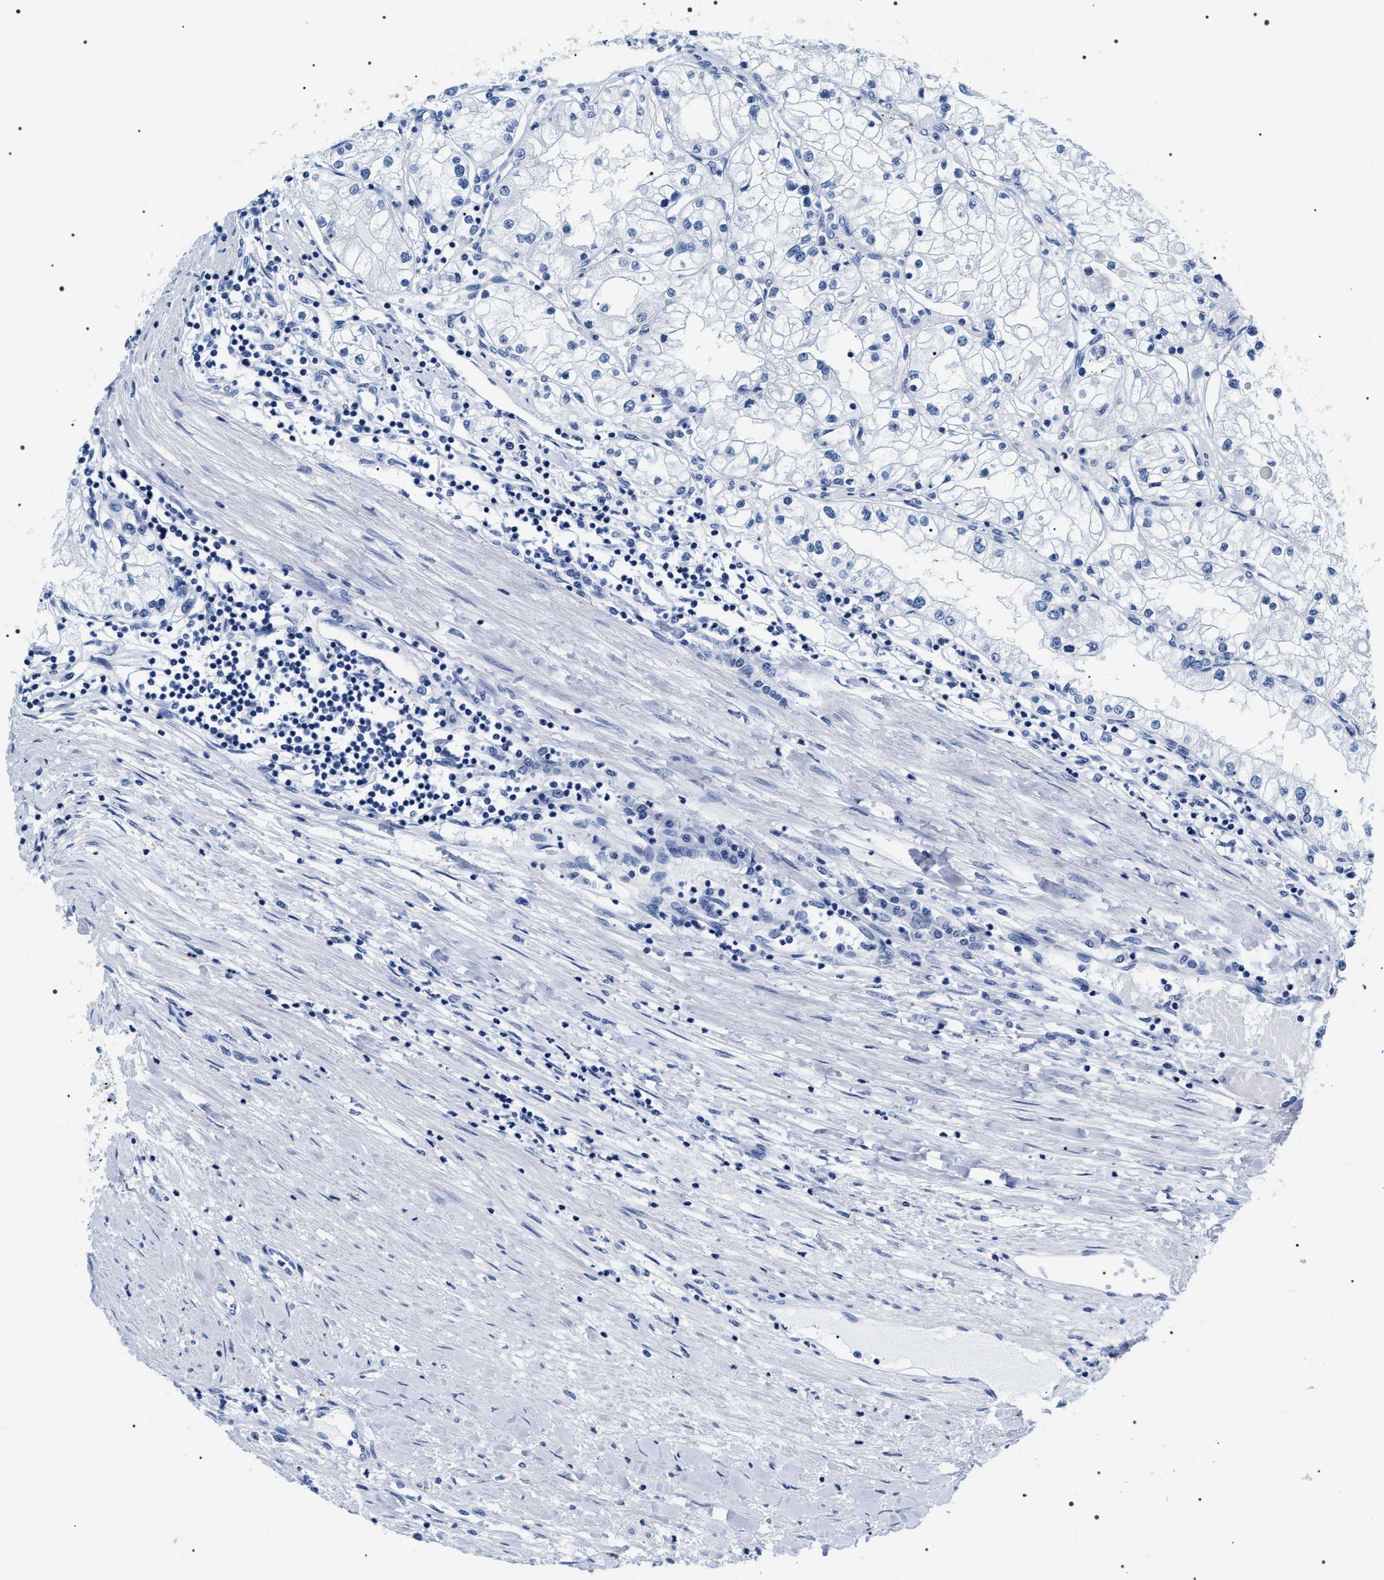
{"staining": {"intensity": "negative", "quantity": "none", "location": "none"}, "tissue": "renal cancer", "cell_type": "Tumor cells", "image_type": "cancer", "snomed": [{"axis": "morphology", "description": "Adenocarcinoma, NOS"}, {"axis": "topography", "description": "Kidney"}], "caption": "IHC photomicrograph of neoplastic tissue: human adenocarcinoma (renal) stained with DAB shows no significant protein positivity in tumor cells. (DAB immunohistochemistry, high magnification).", "gene": "ADH4", "patient": {"sex": "male", "age": 68}}